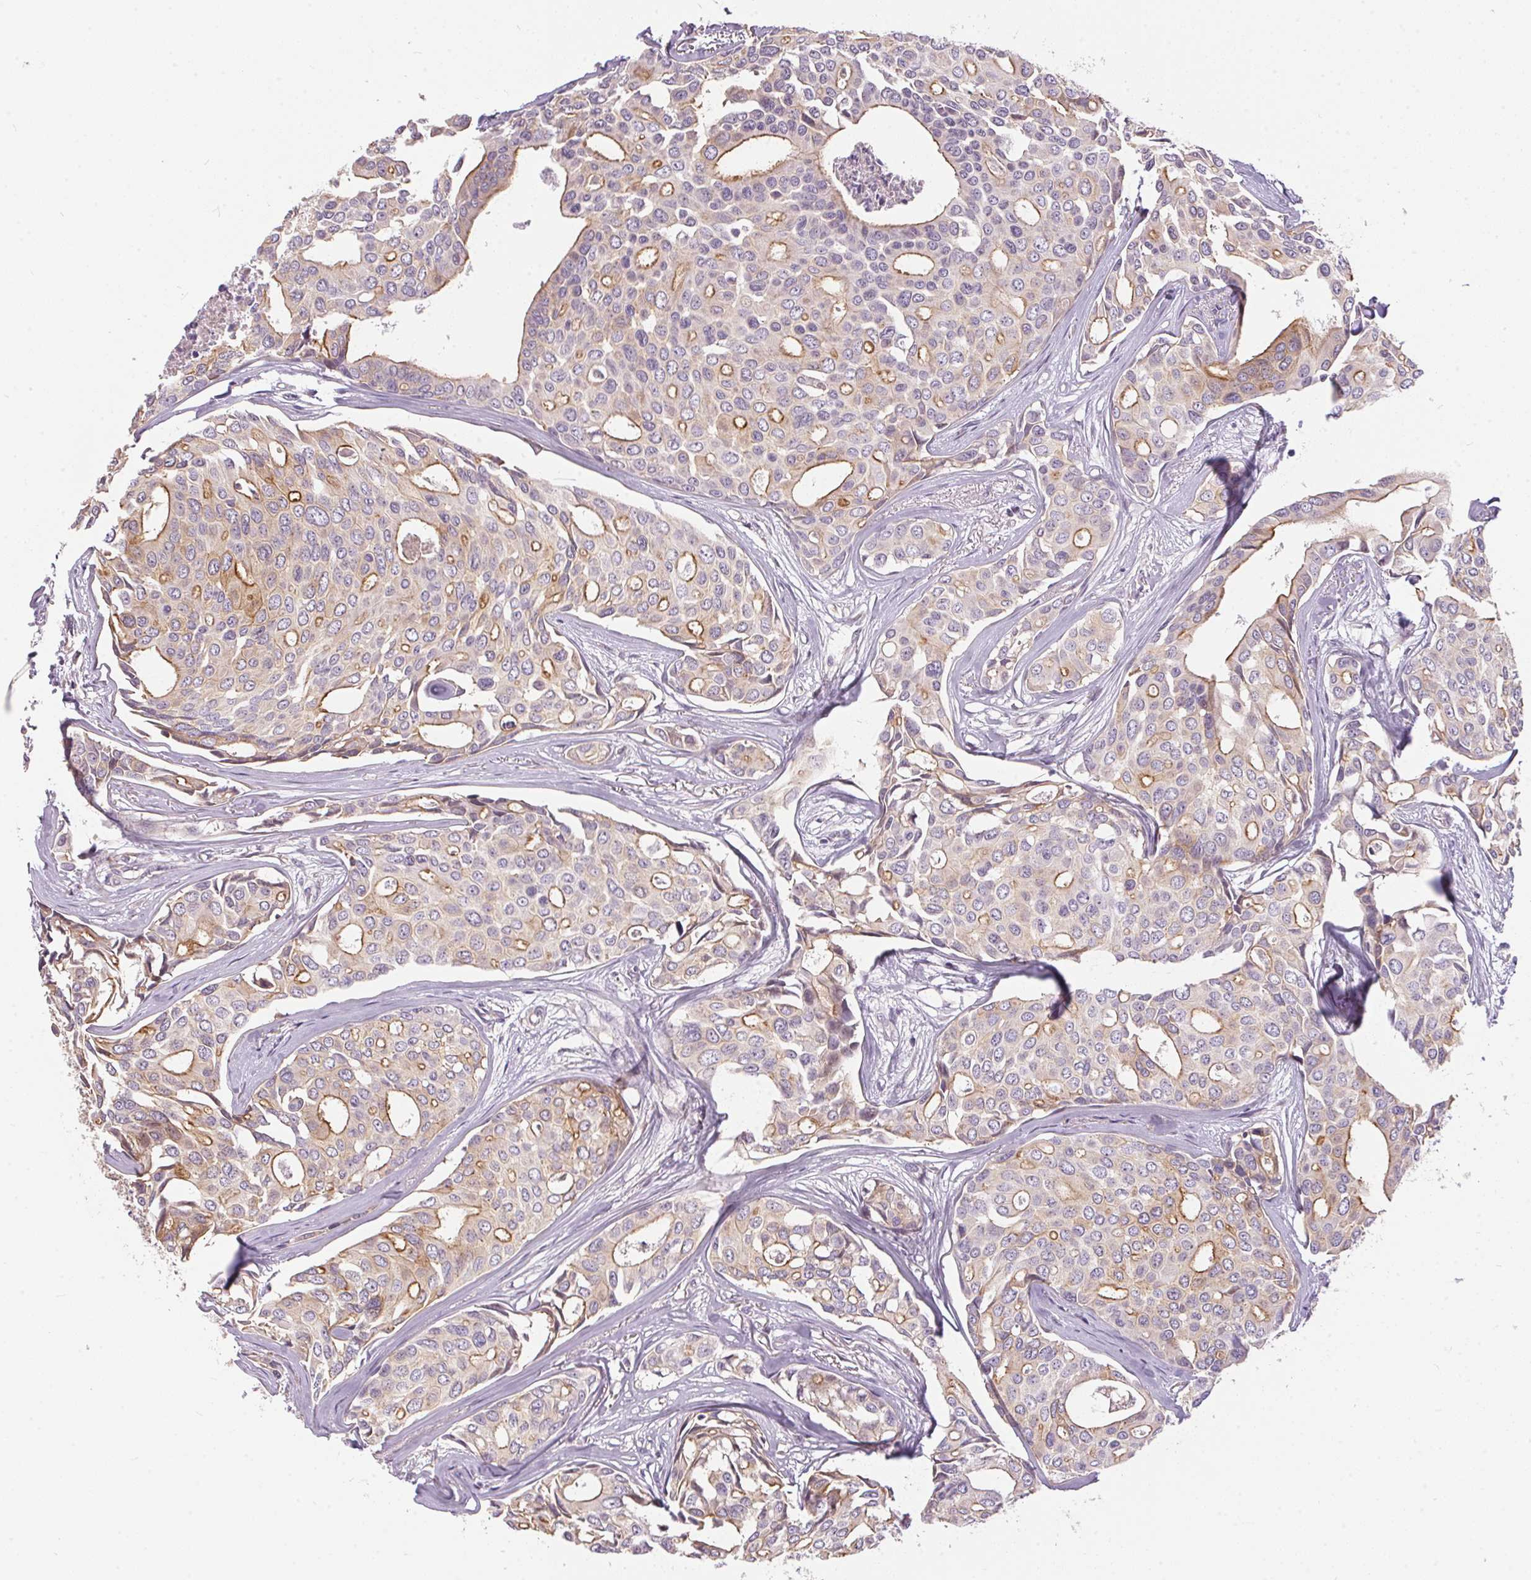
{"staining": {"intensity": "moderate", "quantity": "<25%", "location": "cytoplasmic/membranous"}, "tissue": "breast cancer", "cell_type": "Tumor cells", "image_type": "cancer", "snomed": [{"axis": "morphology", "description": "Duct carcinoma"}, {"axis": "topography", "description": "Breast"}], "caption": "Tumor cells demonstrate low levels of moderate cytoplasmic/membranous expression in approximately <25% of cells in human breast cancer.", "gene": "UNC13B", "patient": {"sex": "female", "age": 54}}